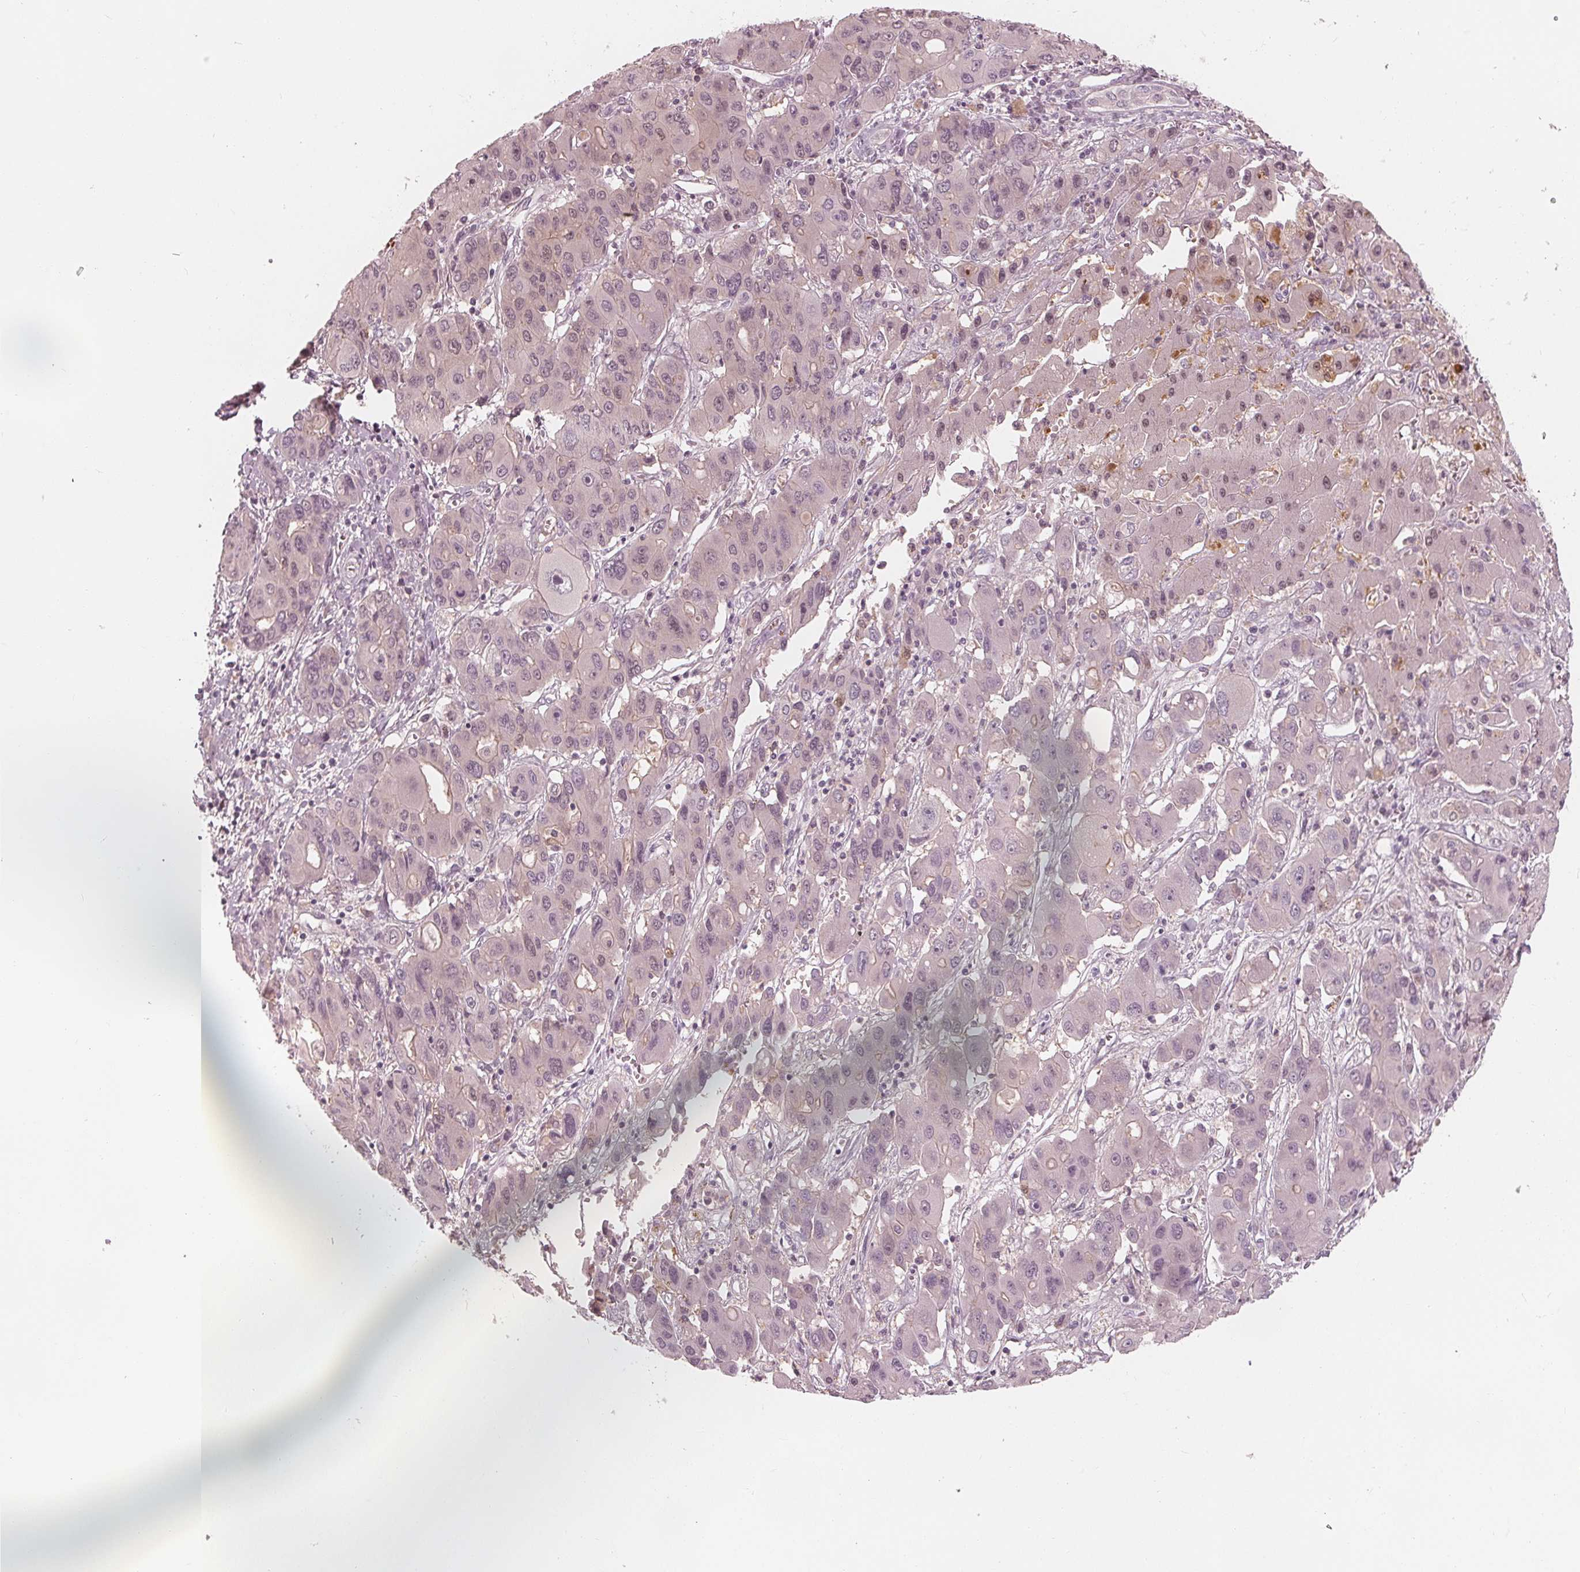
{"staining": {"intensity": "negative", "quantity": "none", "location": "none"}, "tissue": "liver cancer", "cell_type": "Tumor cells", "image_type": "cancer", "snomed": [{"axis": "morphology", "description": "Cholangiocarcinoma"}, {"axis": "topography", "description": "Liver"}], "caption": "Human cholangiocarcinoma (liver) stained for a protein using immunohistochemistry (IHC) demonstrates no expression in tumor cells.", "gene": "SAT2", "patient": {"sex": "male", "age": 67}}